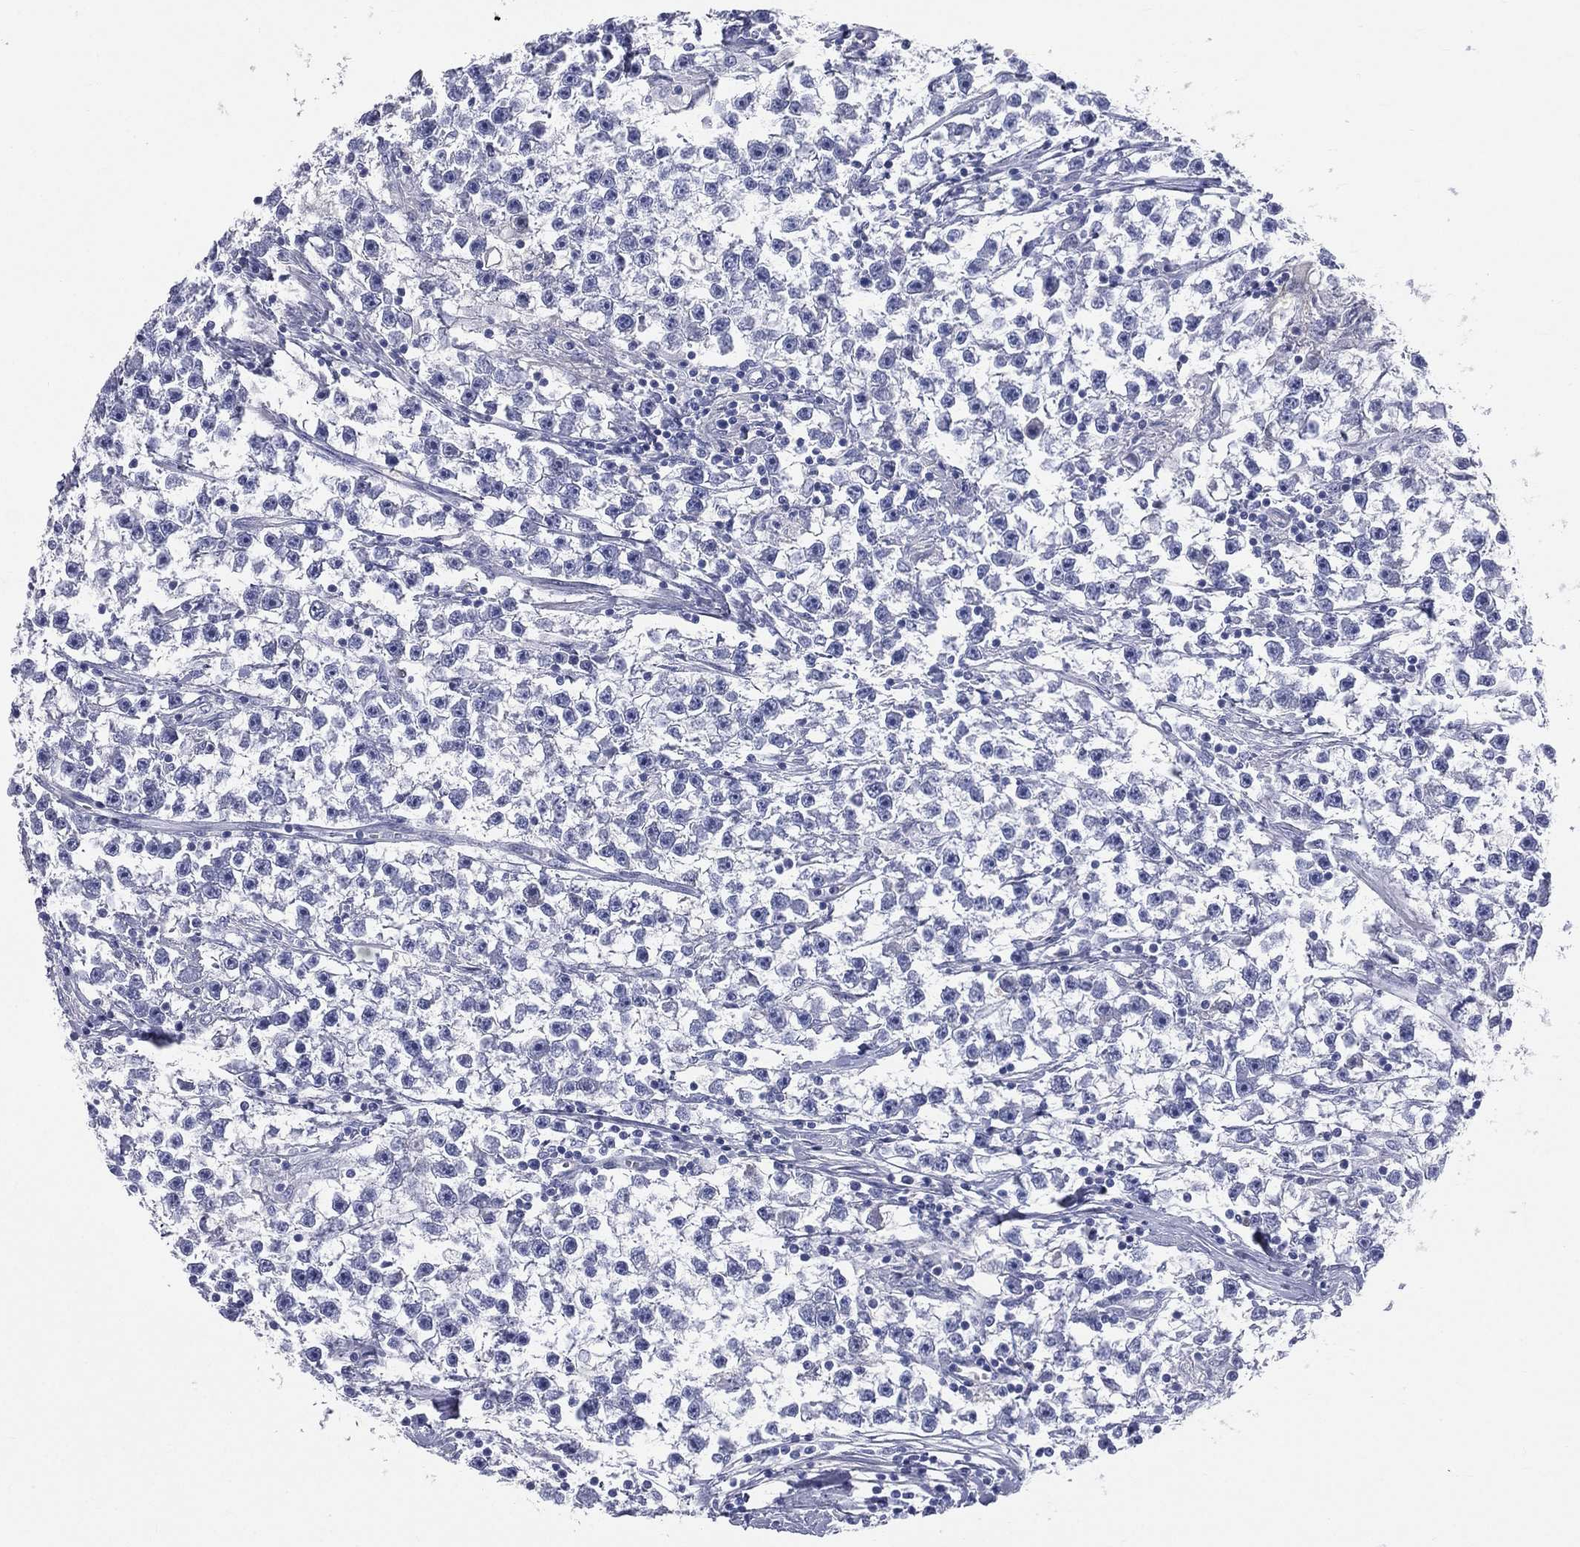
{"staining": {"intensity": "negative", "quantity": "none", "location": "none"}, "tissue": "testis cancer", "cell_type": "Tumor cells", "image_type": "cancer", "snomed": [{"axis": "morphology", "description": "Seminoma, NOS"}, {"axis": "topography", "description": "Testis"}], "caption": "This is an immunohistochemistry image of testis seminoma. There is no staining in tumor cells.", "gene": "HP", "patient": {"sex": "male", "age": 59}}